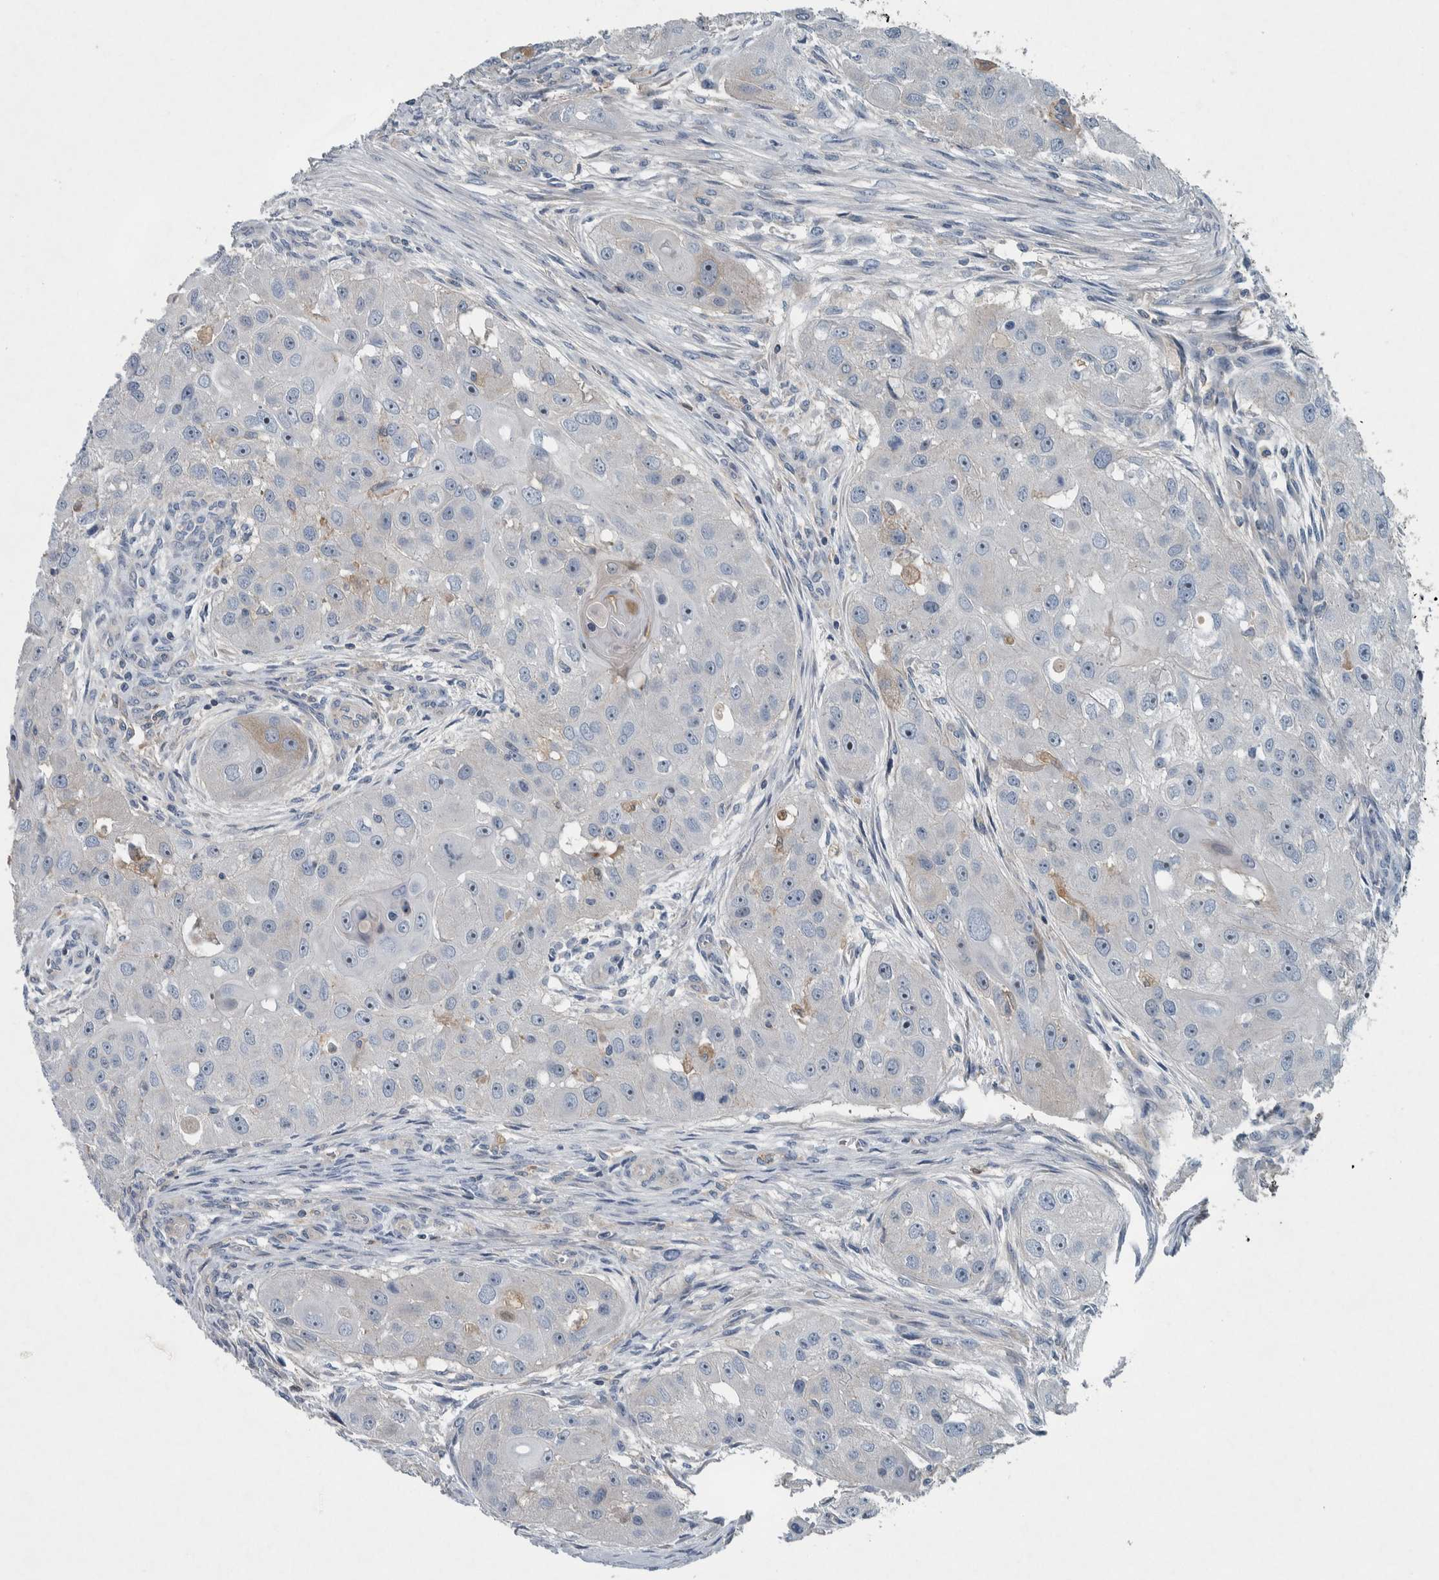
{"staining": {"intensity": "negative", "quantity": "none", "location": "none"}, "tissue": "head and neck cancer", "cell_type": "Tumor cells", "image_type": "cancer", "snomed": [{"axis": "morphology", "description": "Normal tissue, NOS"}, {"axis": "morphology", "description": "Squamous cell carcinoma, NOS"}, {"axis": "topography", "description": "Skeletal muscle"}, {"axis": "topography", "description": "Head-Neck"}], "caption": "Human head and neck cancer stained for a protein using IHC shows no positivity in tumor cells.", "gene": "SERPINC1", "patient": {"sex": "male", "age": 51}}